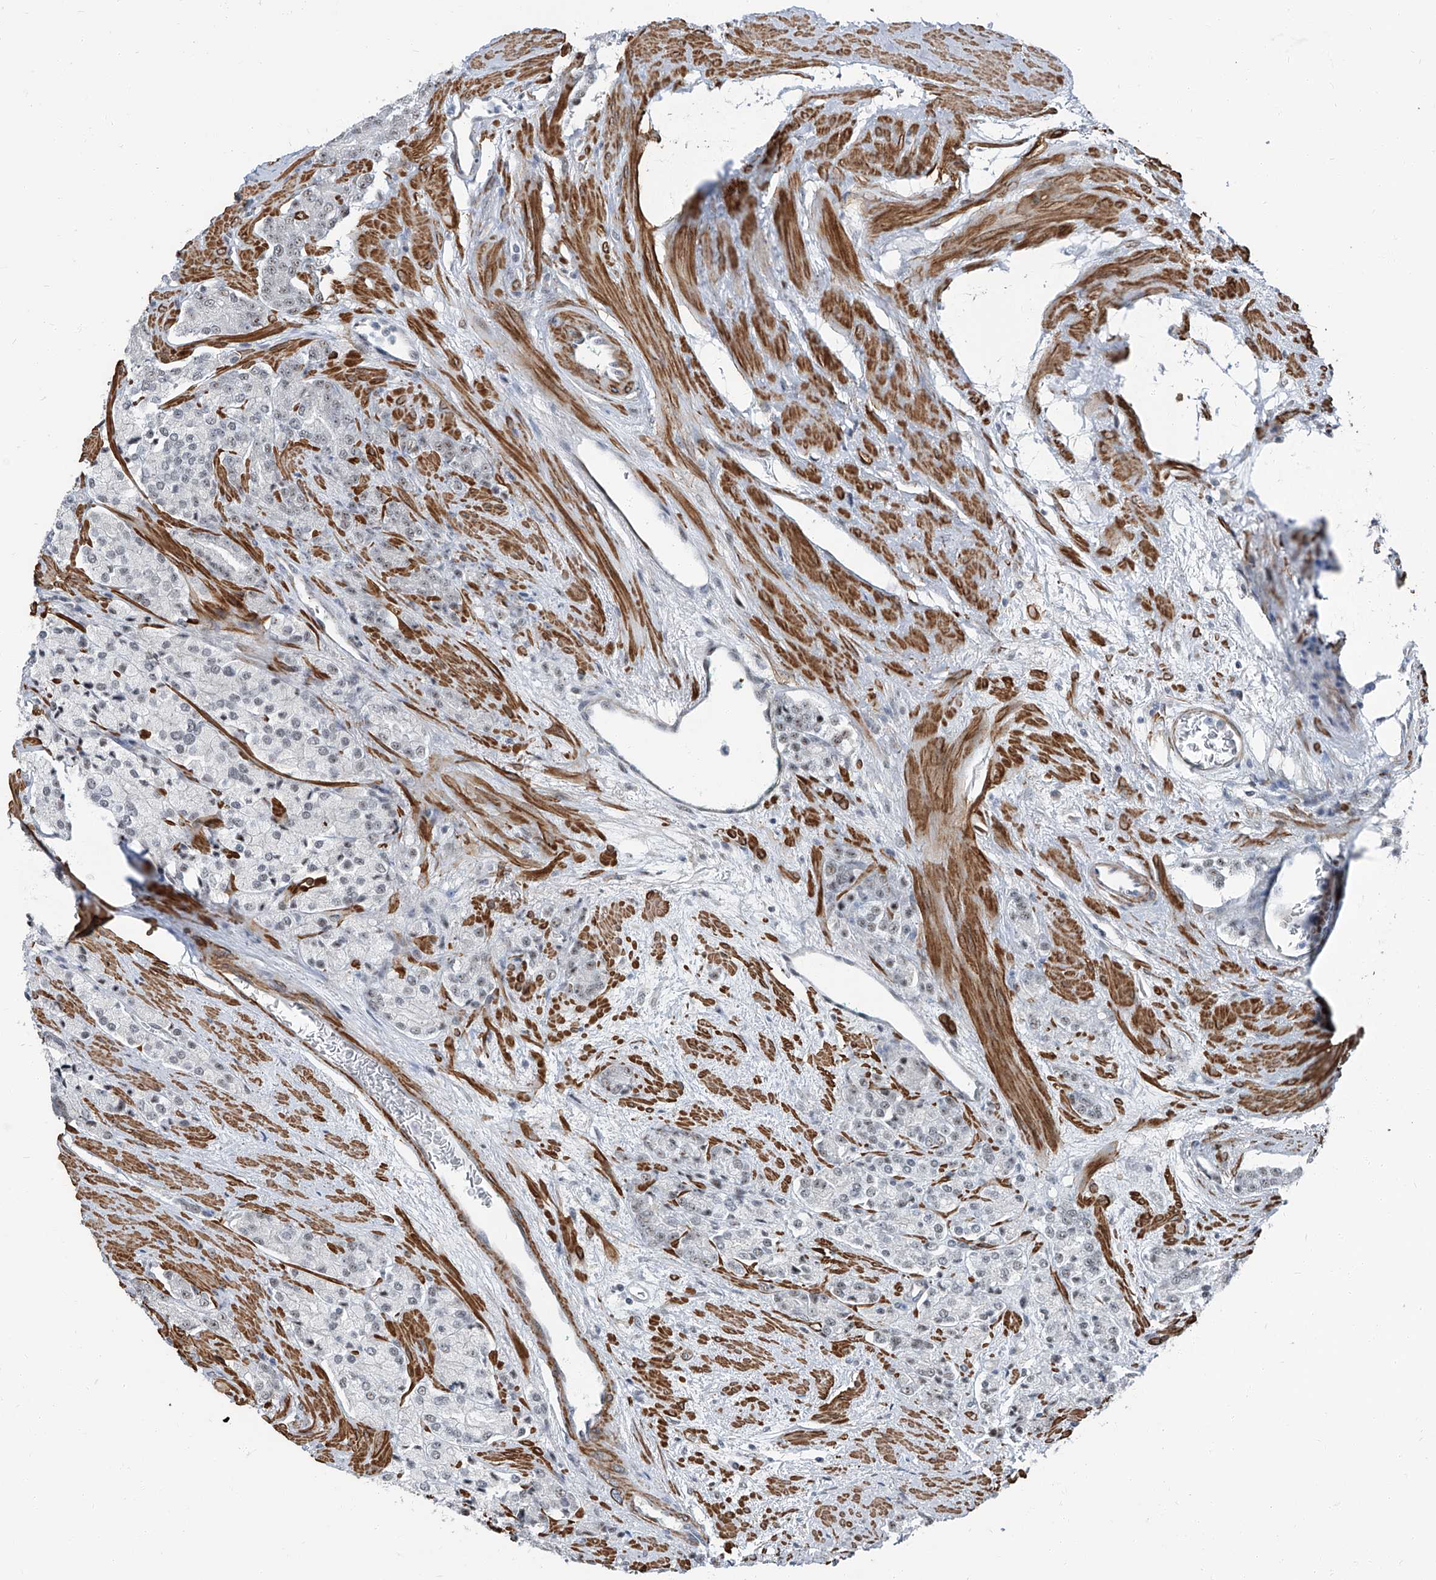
{"staining": {"intensity": "negative", "quantity": "none", "location": "none"}, "tissue": "prostate cancer", "cell_type": "Tumor cells", "image_type": "cancer", "snomed": [{"axis": "morphology", "description": "Adenocarcinoma, High grade"}, {"axis": "topography", "description": "Prostate"}], "caption": "IHC of human prostate high-grade adenocarcinoma exhibits no staining in tumor cells. (Immunohistochemistry (ihc), brightfield microscopy, high magnification).", "gene": "TXLNB", "patient": {"sex": "male", "age": 71}}